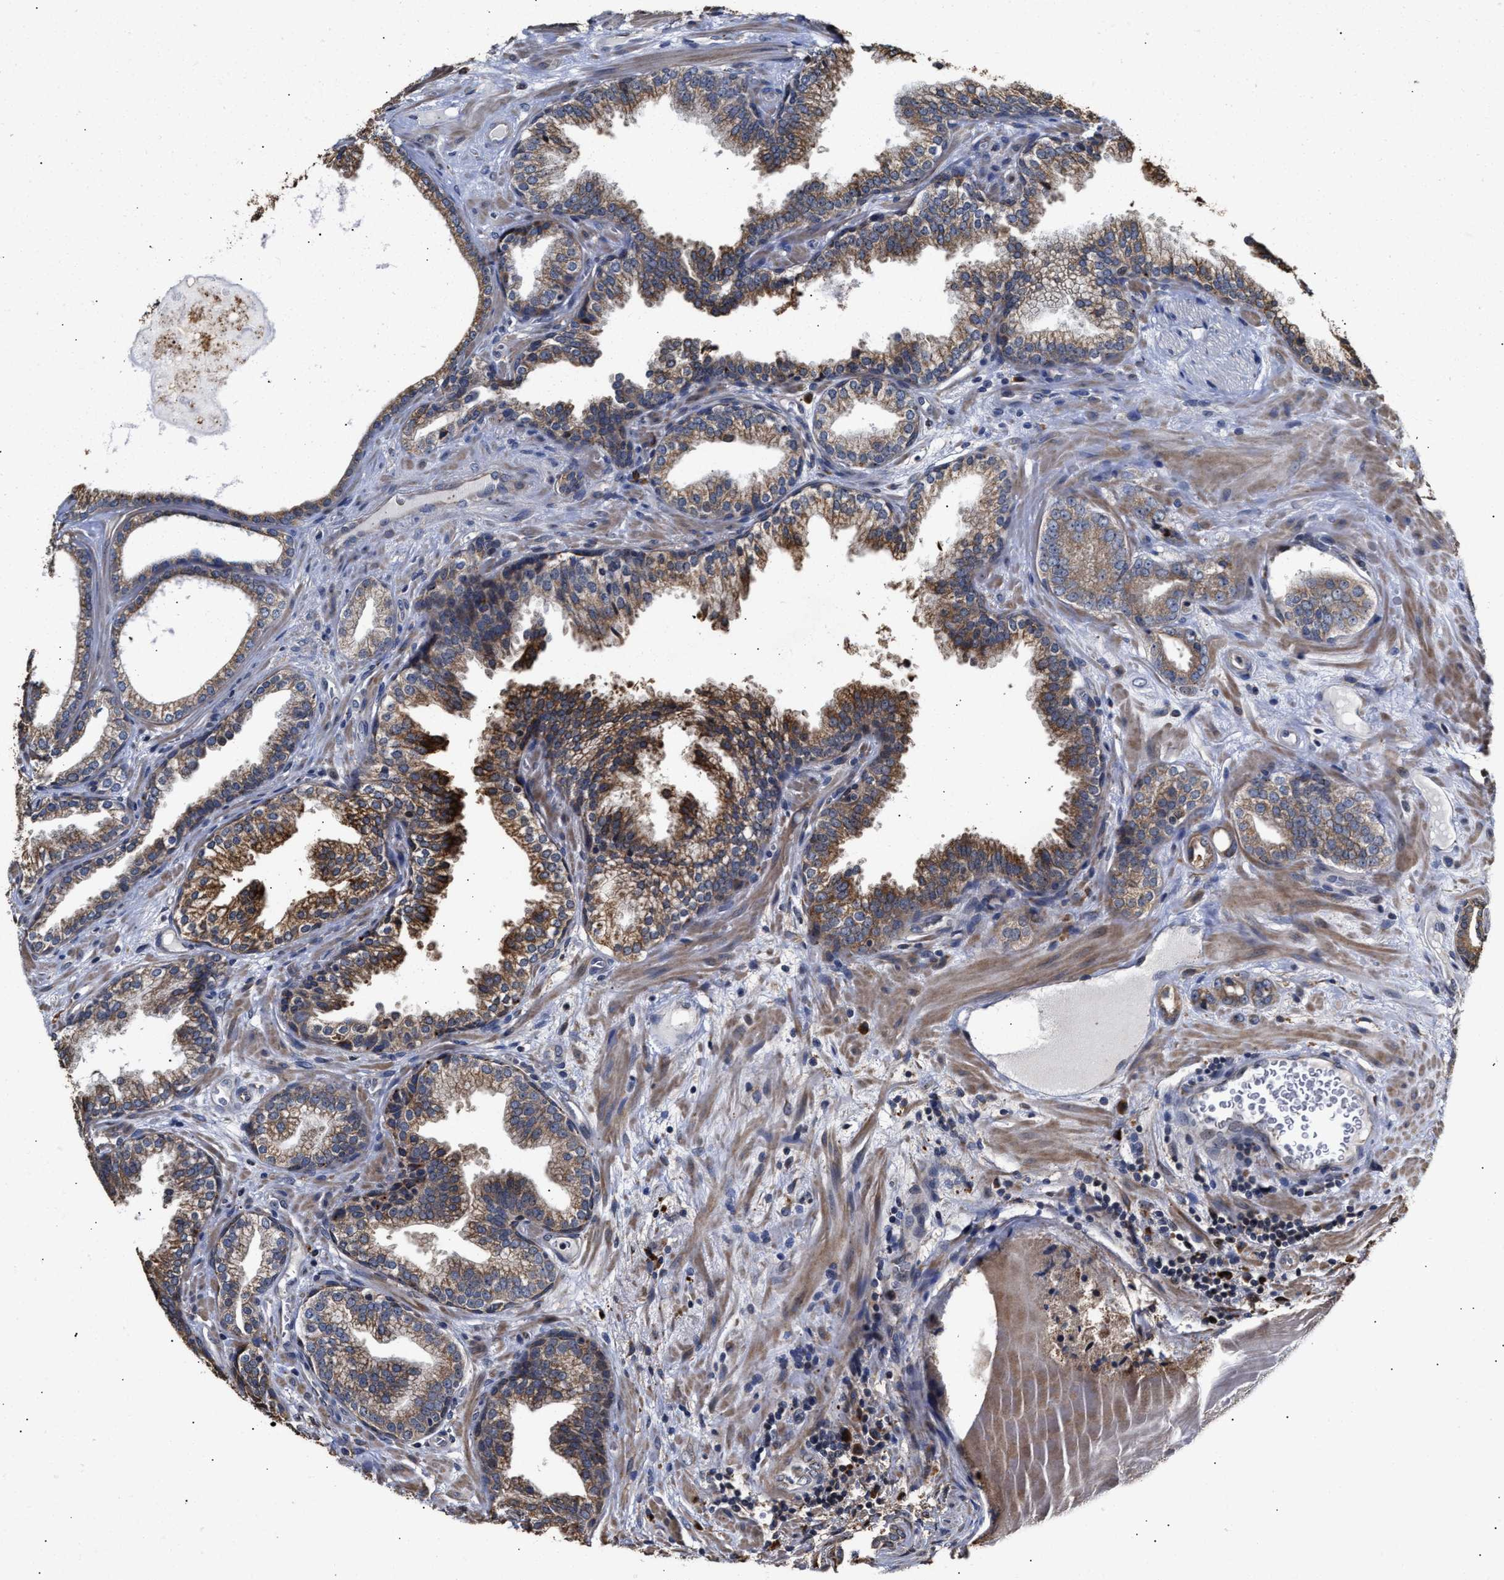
{"staining": {"intensity": "moderate", "quantity": "25%-75%", "location": "cytoplasmic/membranous"}, "tissue": "prostate cancer", "cell_type": "Tumor cells", "image_type": "cancer", "snomed": [{"axis": "morphology", "description": "Adenocarcinoma, Low grade"}, {"axis": "topography", "description": "Prostate"}], "caption": "Protein analysis of adenocarcinoma (low-grade) (prostate) tissue displays moderate cytoplasmic/membranous positivity in approximately 25%-75% of tumor cells.", "gene": "GOSR1", "patient": {"sex": "male", "age": 65}}